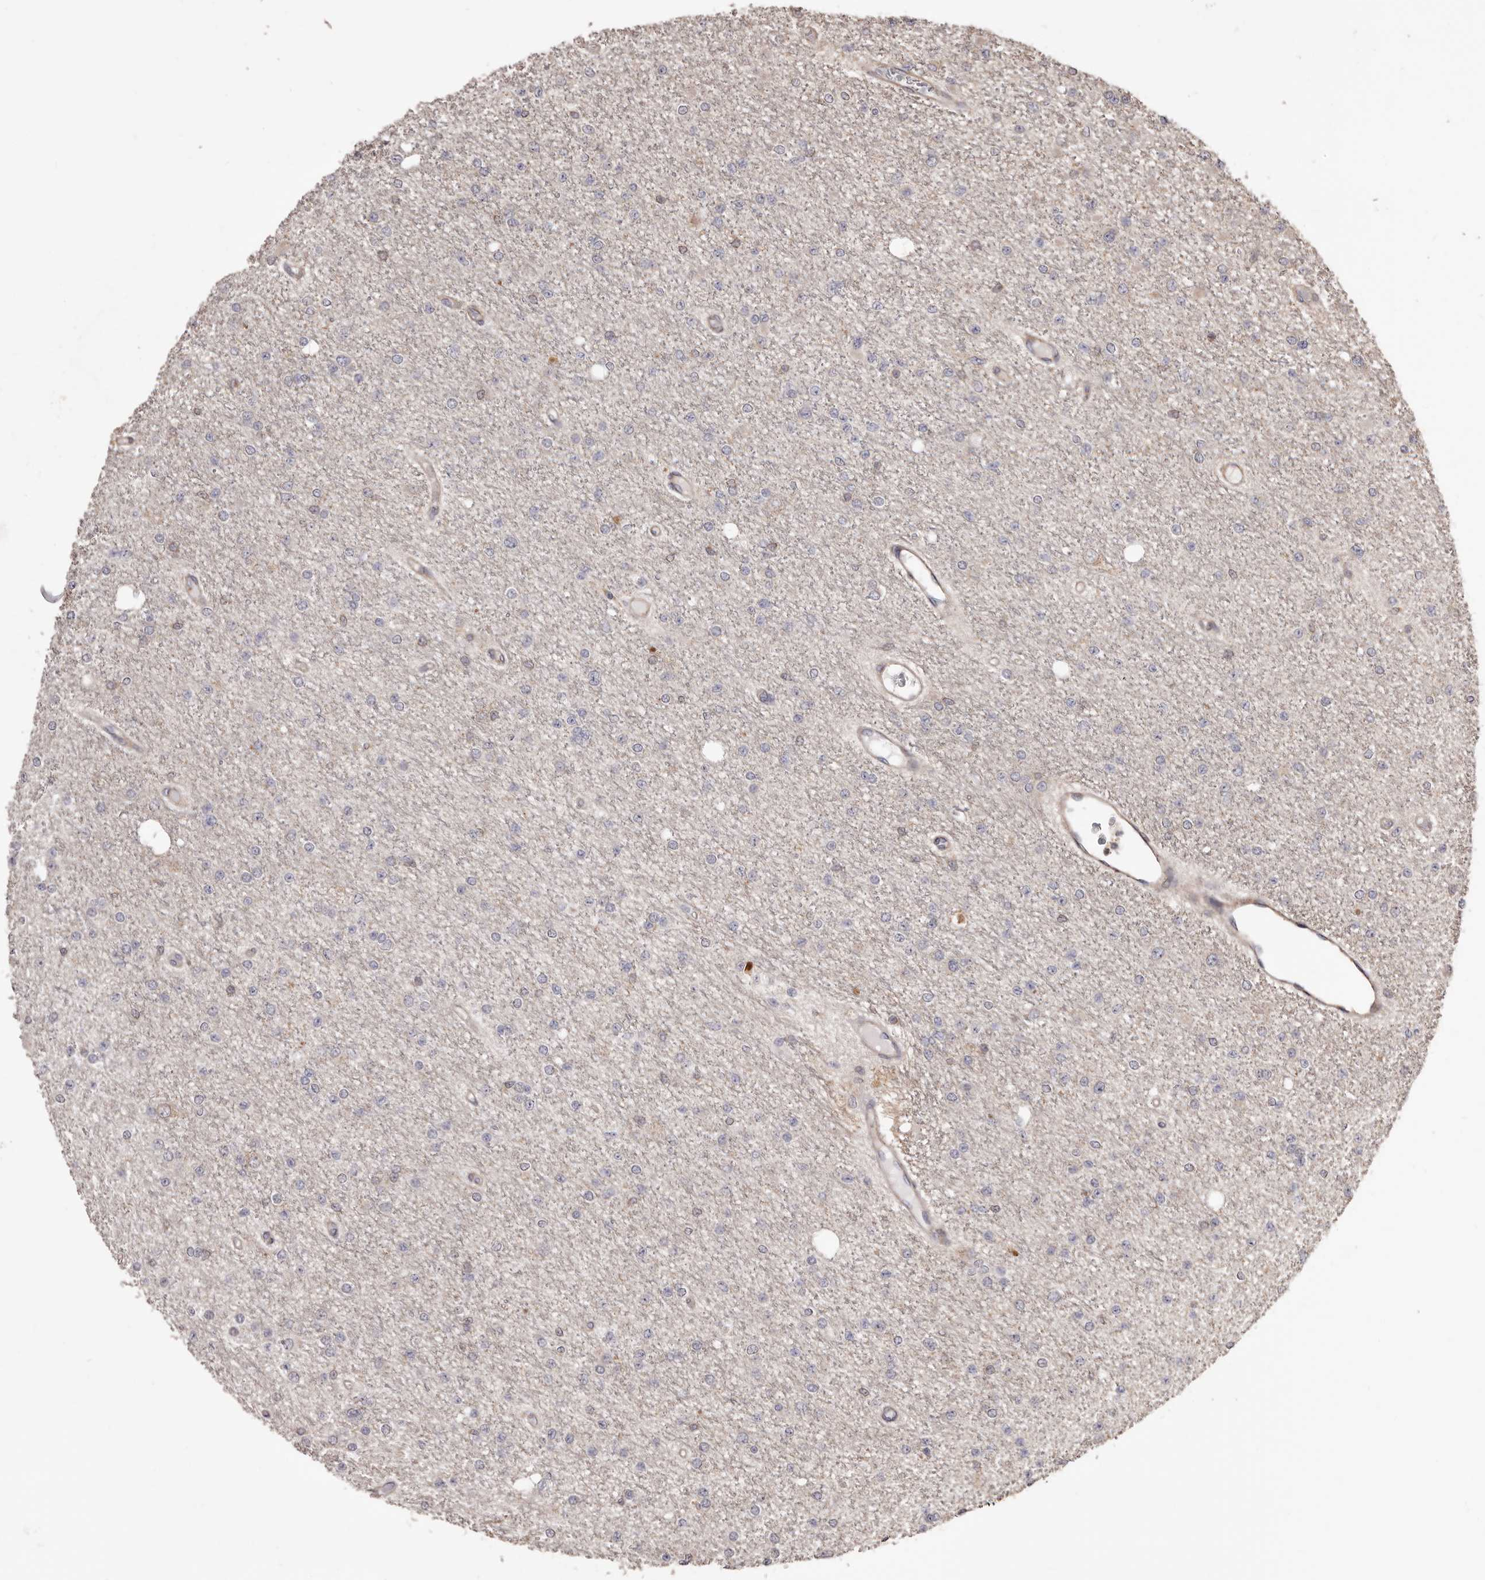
{"staining": {"intensity": "negative", "quantity": "none", "location": "none"}, "tissue": "glioma", "cell_type": "Tumor cells", "image_type": "cancer", "snomed": [{"axis": "morphology", "description": "Glioma, malignant, Low grade"}, {"axis": "topography", "description": "Brain"}], "caption": "DAB (3,3'-diaminobenzidine) immunohistochemical staining of human glioma demonstrates no significant positivity in tumor cells.", "gene": "ZCCHC7", "patient": {"sex": "female", "age": 22}}